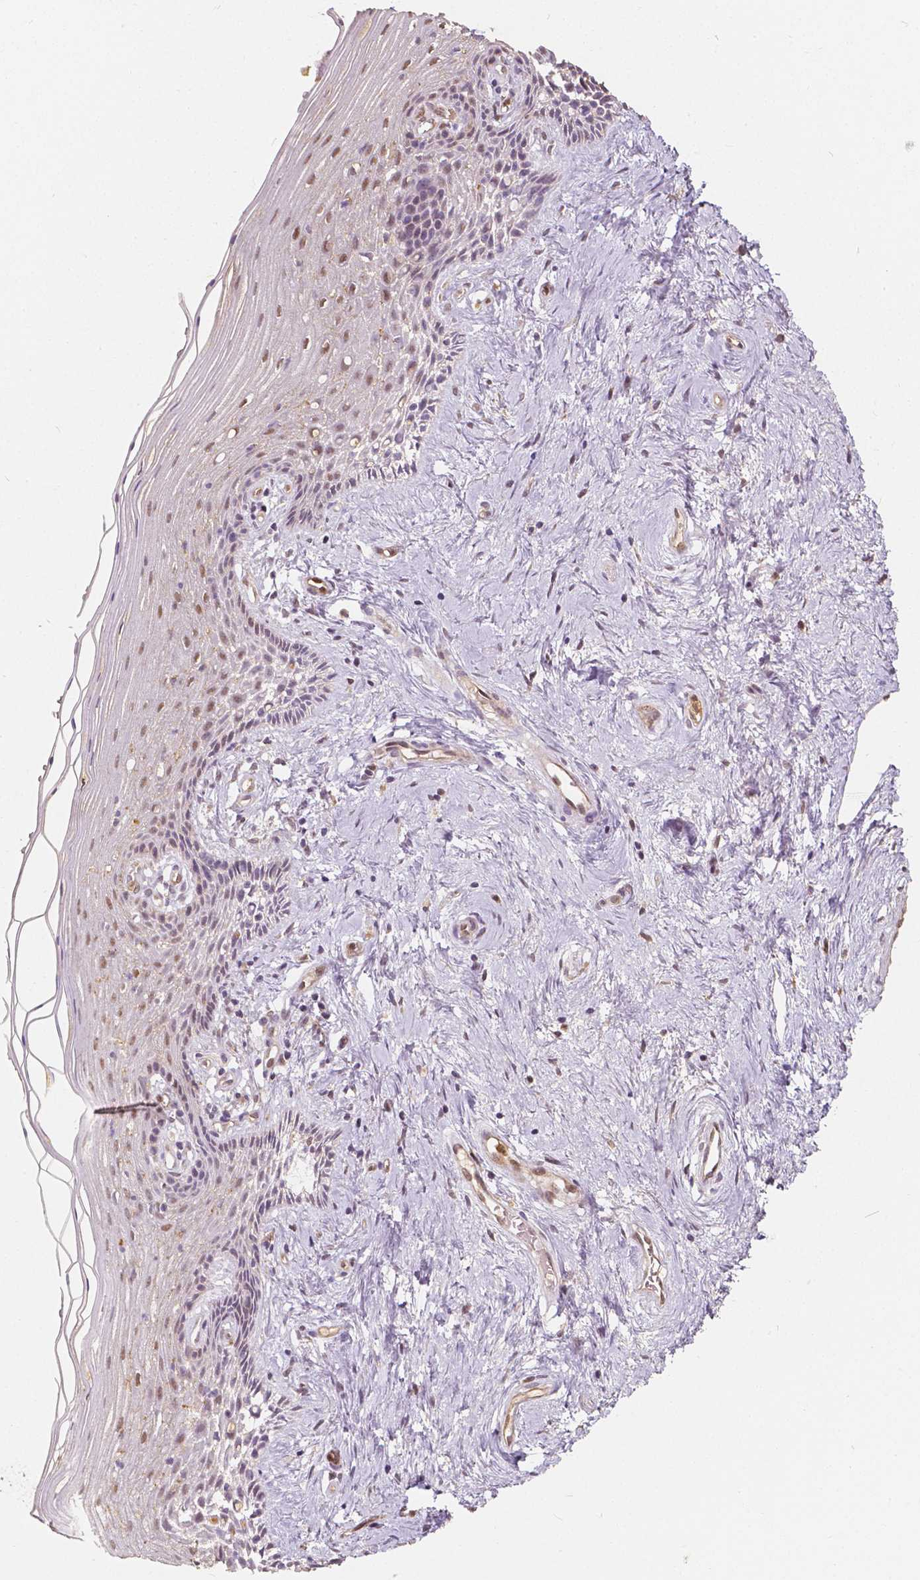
{"staining": {"intensity": "moderate", "quantity": "25%-75%", "location": "nuclear"}, "tissue": "vagina", "cell_type": "Squamous epithelial cells", "image_type": "normal", "snomed": [{"axis": "morphology", "description": "Normal tissue, NOS"}, {"axis": "topography", "description": "Vagina"}], "caption": "Immunohistochemical staining of unremarkable vagina reveals moderate nuclear protein staining in approximately 25%-75% of squamous epithelial cells.", "gene": "NAPRT", "patient": {"sex": "female", "age": 45}}